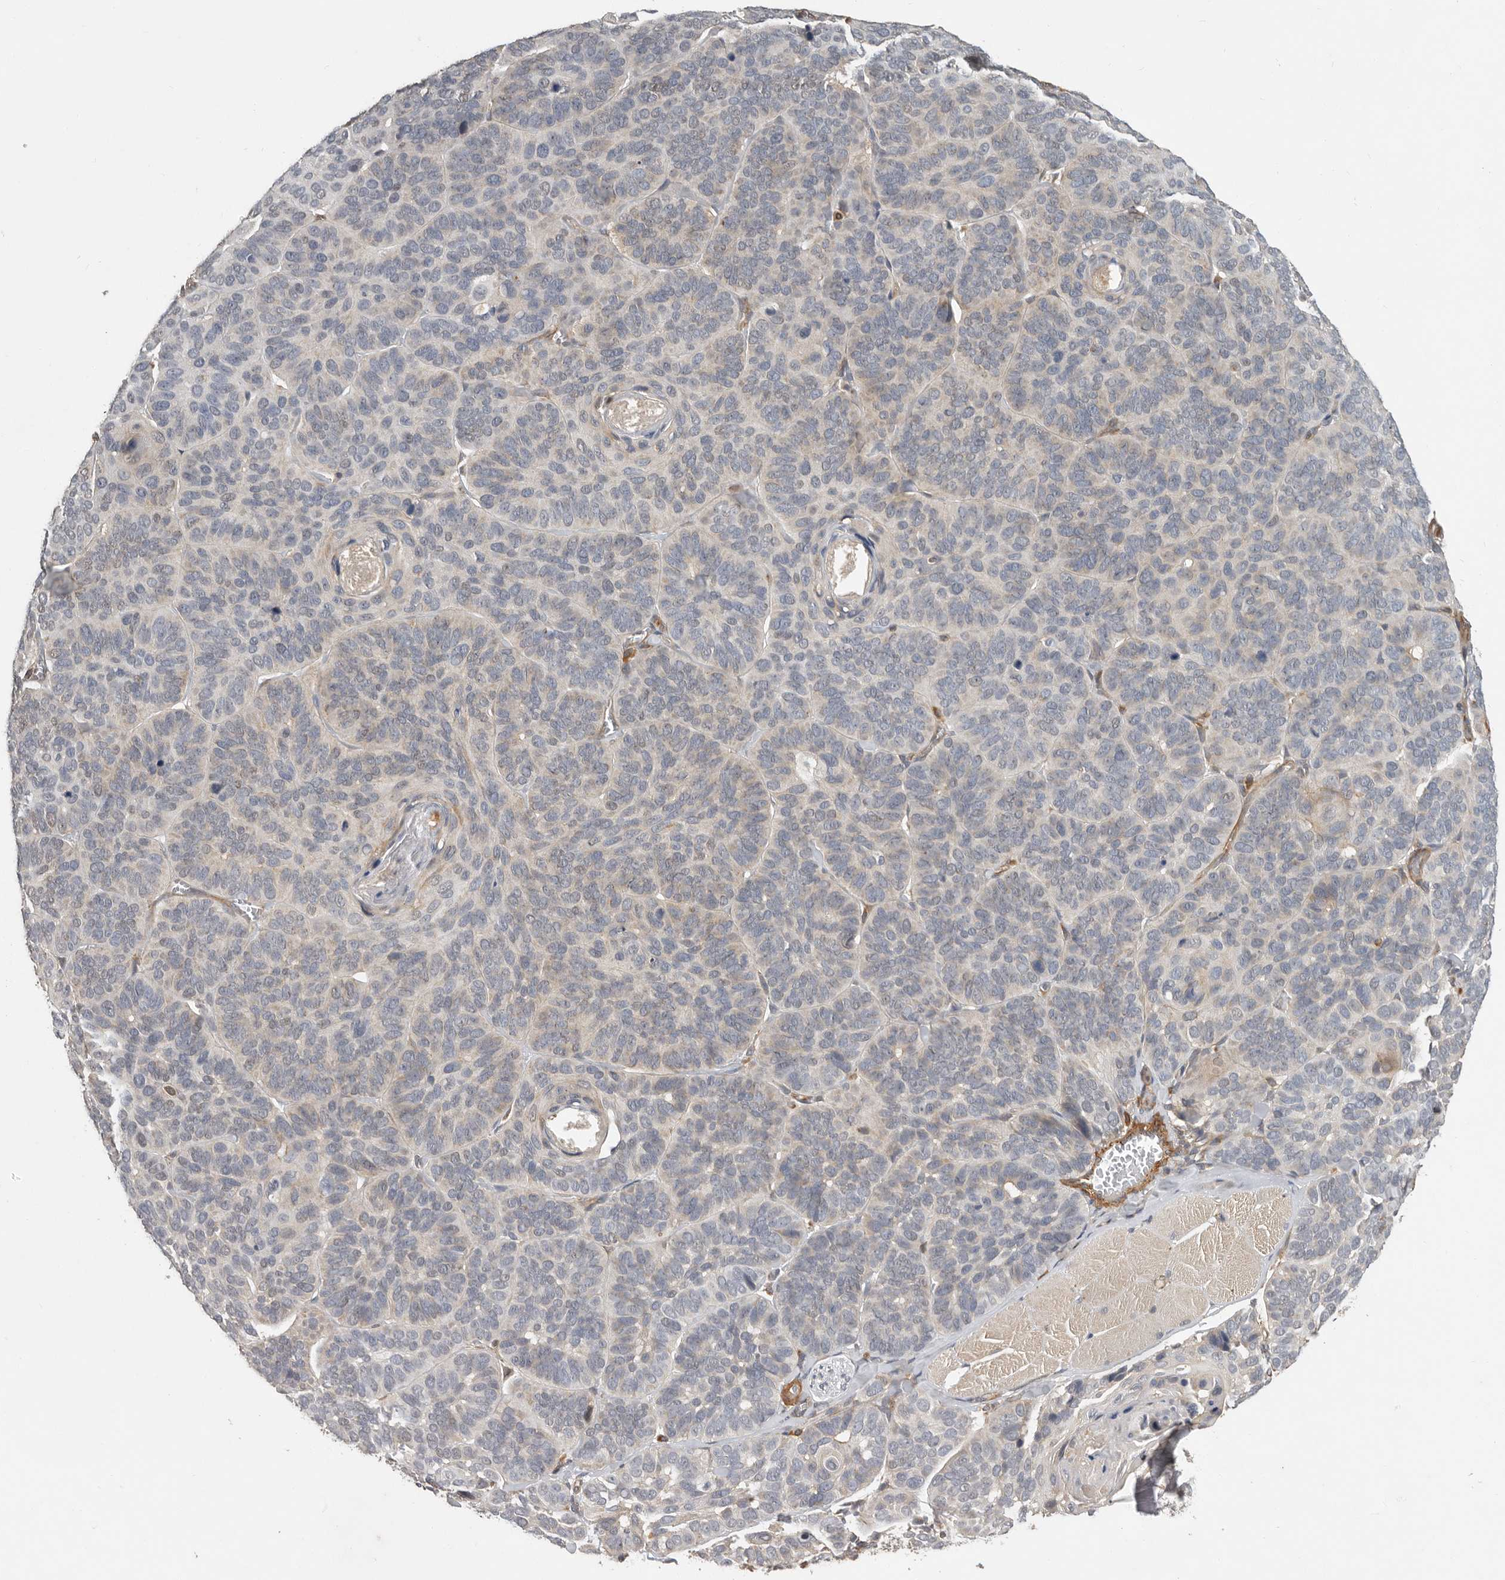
{"staining": {"intensity": "weak", "quantity": "25%-75%", "location": "cytoplasmic/membranous,nuclear"}, "tissue": "skin cancer", "cell_type": "Tumor cells", "image_type": "cancer", "snomed": [{"axis": "morphology", "description": "Basal cell carcinoma"}, {"axis": "topography", "description": "Skin"}], "caption": "Immunohistochemistry (IHC) photomicrograph of neoplastic tissue: skin cancer stained using immunohistochemistry (IHC) reveals low levels of weak protein expression localized specifically in the cytoplasmic/membranous and nuclear of tumor cells, appearing as a cytoplasmic/membranous and nuclear brown color.", "gene": "RNF157", "patient": {"sex": "male", "age": 62}}